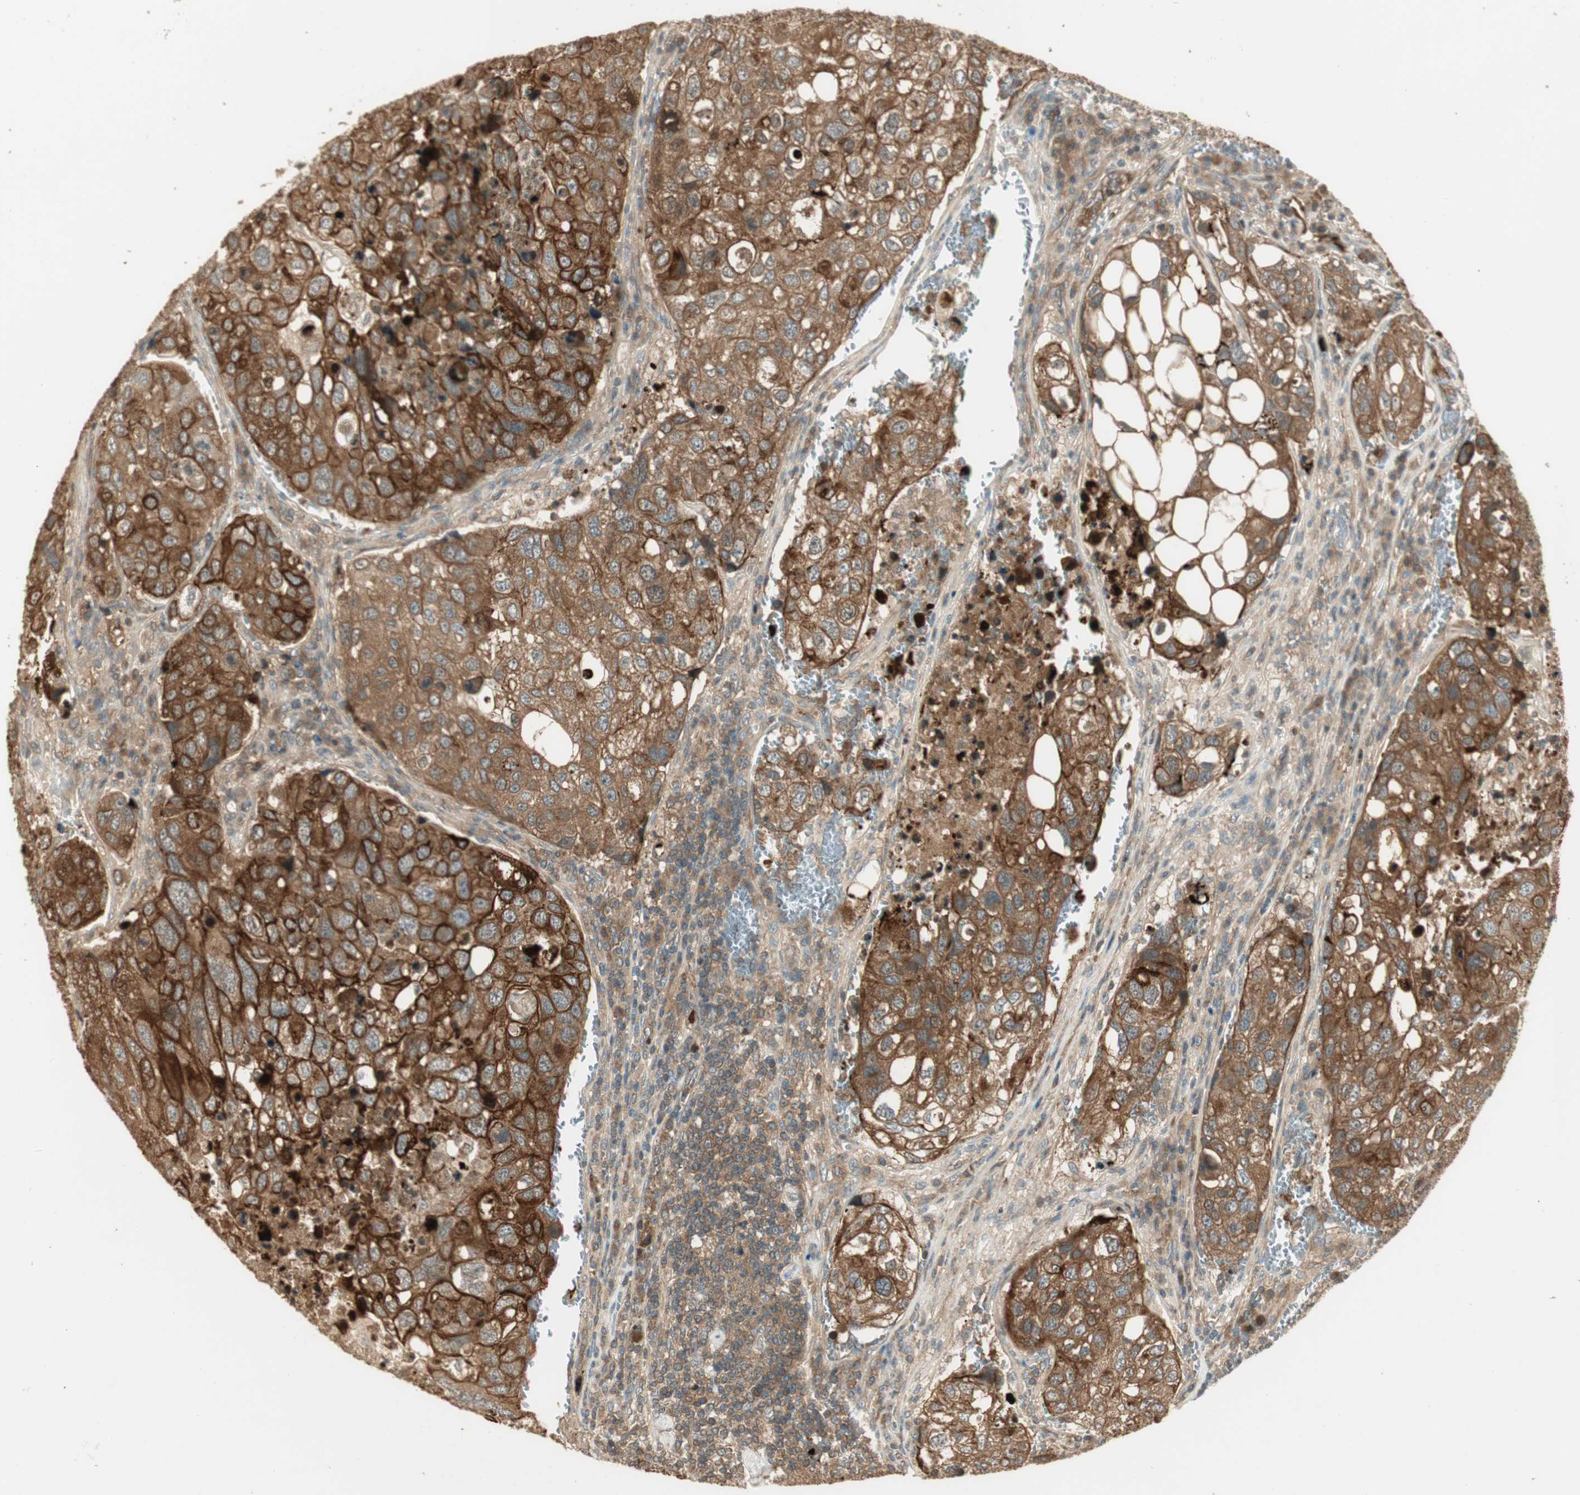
{"staining": {"intensity": "strong", "quantity": ">75%", "location": "cytoplasmic/membranous"}, "tissue": "urothelial cancer", "cell_type": "Tumor cells", "image_type": "cancer", "snomed": [{"axis": "morphology", "description": "Urothelial carcinoma, High grade"}, {"axis": "topography", "description": "Lymph node"}, {"axis": "topography", "description": "Urinary bladder"}], "caption": "The image shows a brown stain indicating the presence of a protein in the cytoplasmic/membranous of tumor cells in urothelial cancer.", "gene": "PFDN5", "patient": {"sex": "male", "age": 51}}